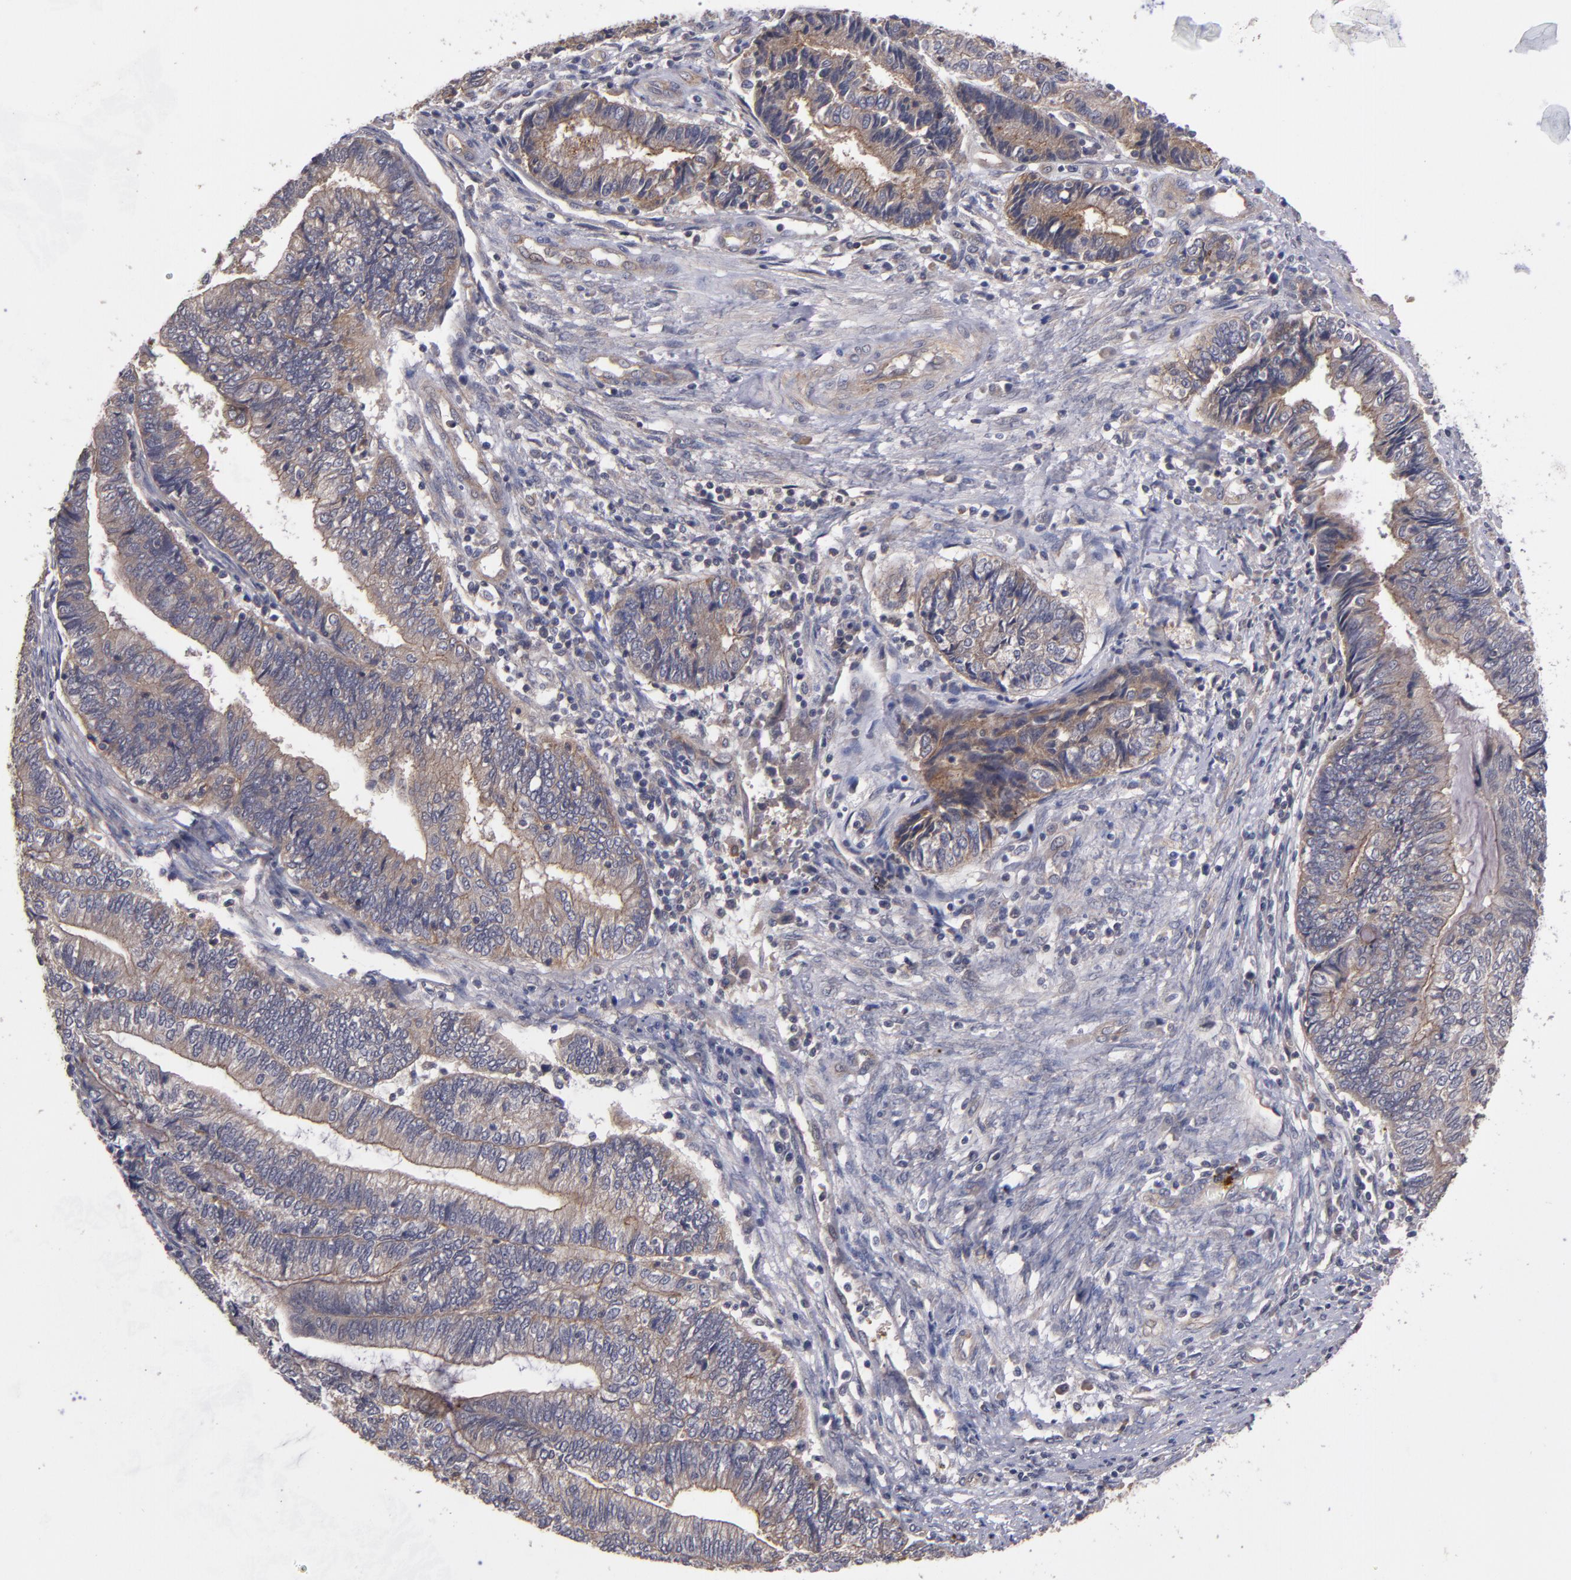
{"staining": {"intensity": "weak", "quantity": ">75%", "location": "cytoplasmic/membranous"}, "tissue": "endometrial cancer", "cell_type": "Tumor cells", "image_type": "cancer", "snomed": [{"axis": "morphology", "description": "Adenocarcinoma, NOS"}, {"axis": "topography", "description": "Uterus"}, {"axis": "topography", "description": "Endometrium"}], "caption": "A photomicrograph of endometrial cancer stained for a protein demonstrates weak cytoplasmic/membranous brown staining in tumor cells.", "gene": "CTSO", "patient": {"sex": "female", "age": 70}}